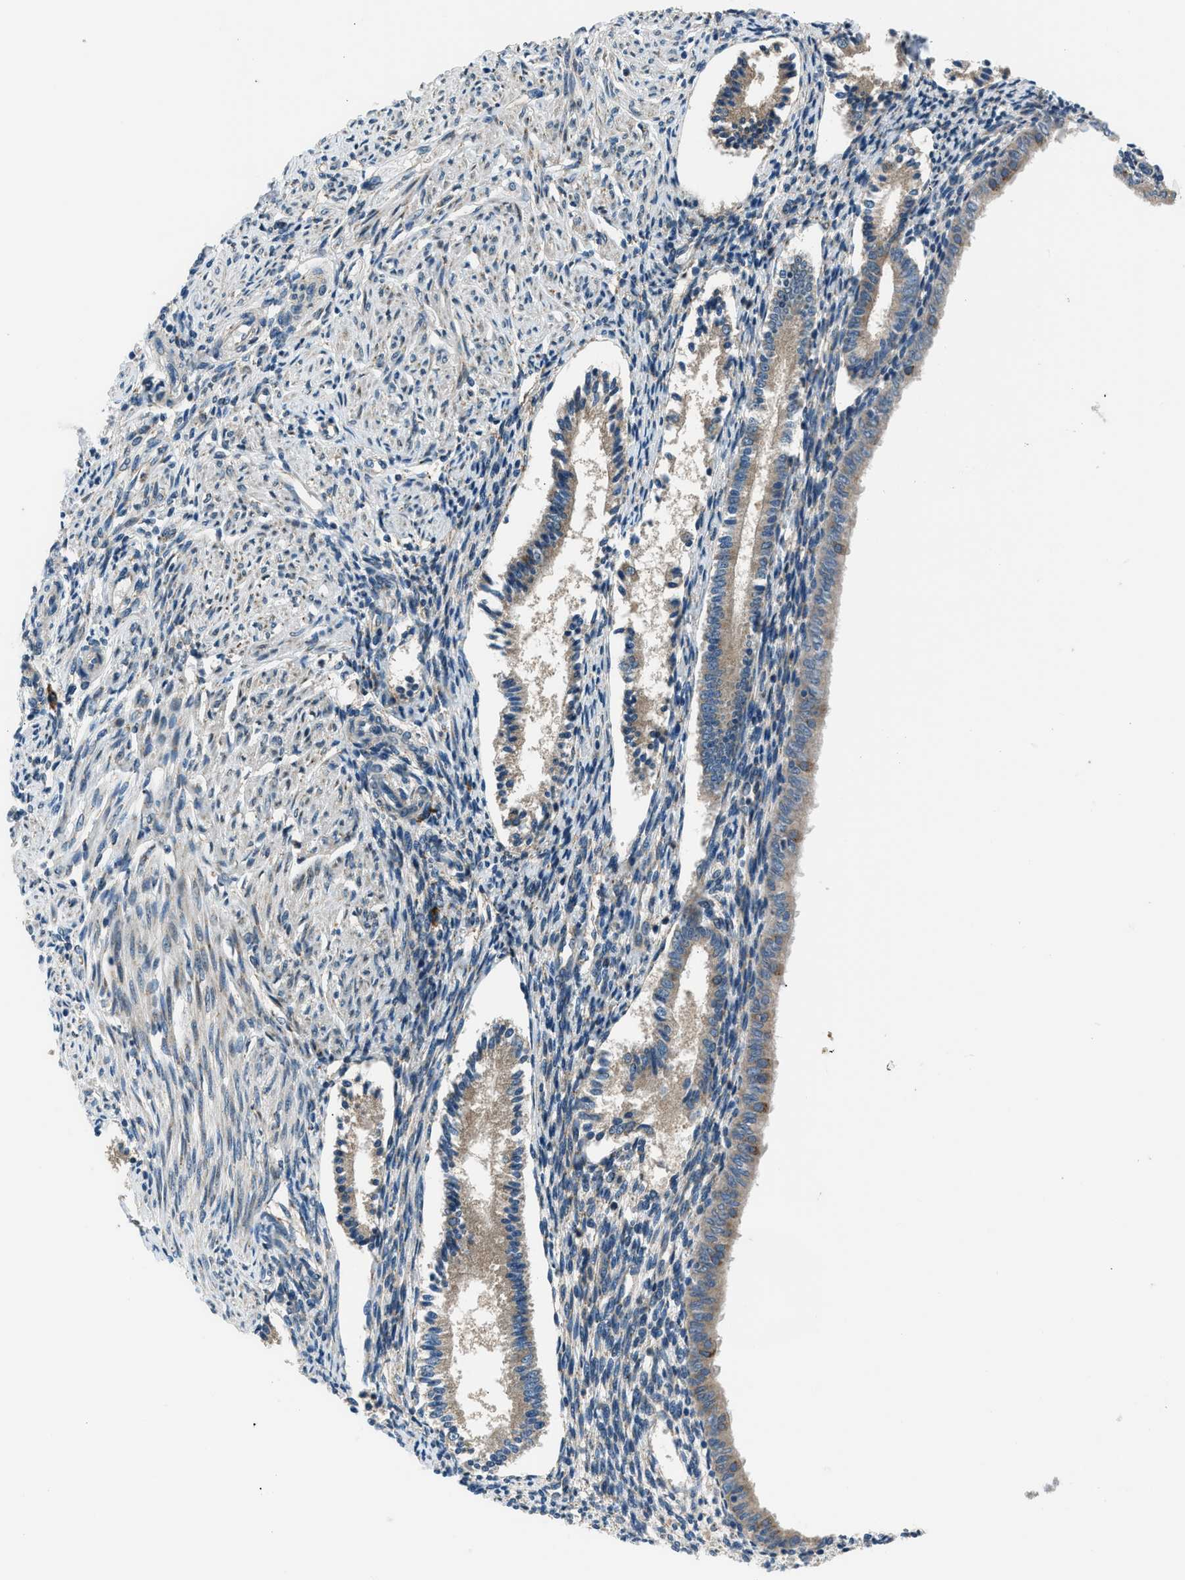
{"staining": {"intensity": "weak", "quantity": "<25%", "location": "cytoplasmic/membranous"}, "tissue": "endometrium", "cell_type": "Cells in endometrial stroma", "image_type": "normal", "snomed": [{"axis": "morphology", "description": "Normal tissue, NOS"}, {"axis": "topography", "description": "Endometrium"}], "caption": "Immunohistochemical staining of normal human endometrium reveals no significant positivity in cells in endometrial stroma. The staining is performed using DAB (3,3'-diaminobenzidine) brown chromogen with nuclei counter-stained in using hematoxylin.", "gene": "EDARADD", "patient": {"sex": "female", "age": 42}}